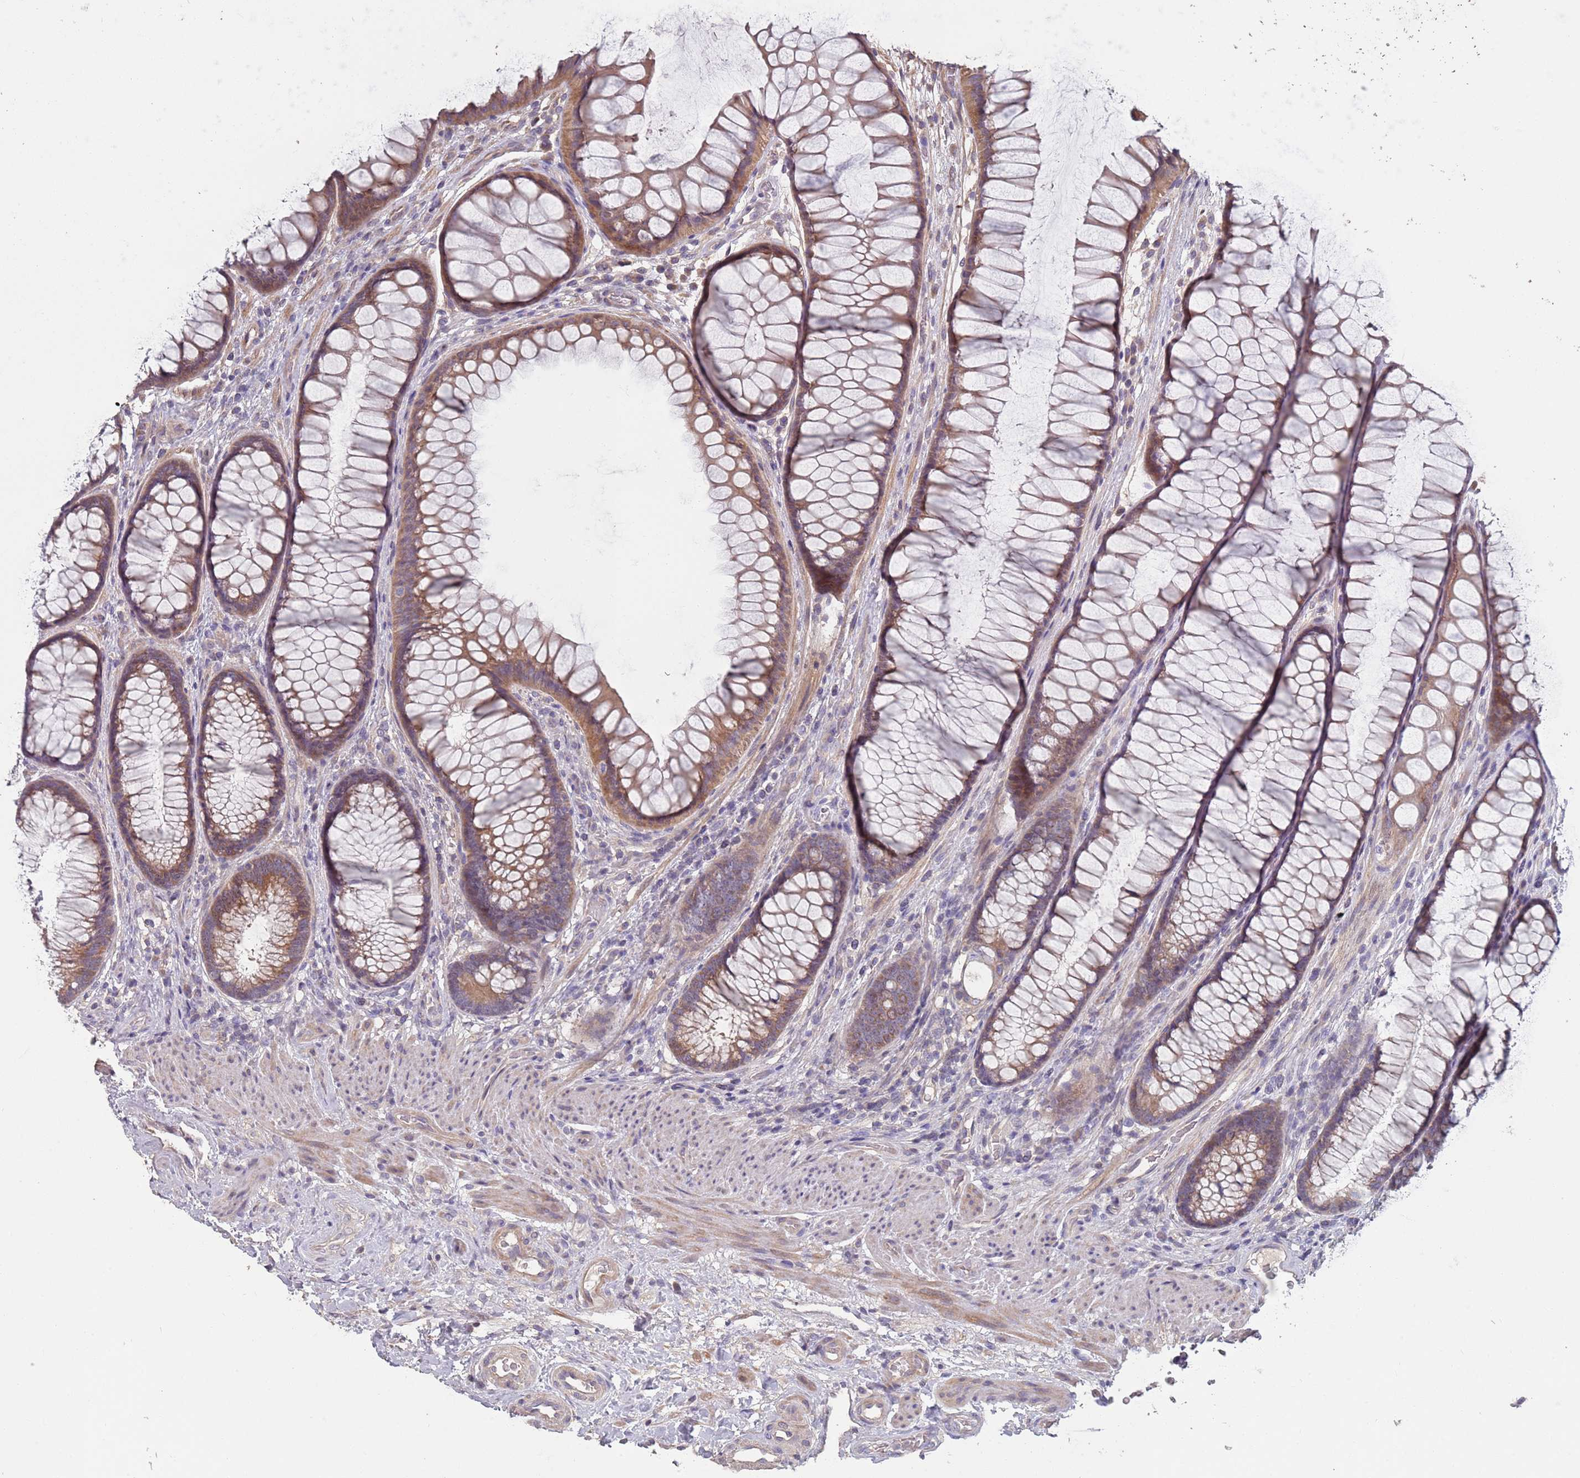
{"staining": {"intensity": "weak", "quantity": "25%-75%", "location": "cytoplasmic/membranous"}, "tissue": "colon", "cell_type": "Endothelial cells", "image_type": "normal", "snomed": [{"axis": "morphology", "description": "Normal tissue, NOS"}, {"axis": "topography", "description": "Colon"}], "caption": "The micrograph exhibits immunohistochemical staining of benign colon. There is weak cytoplasmic/membranous expression is present in about 25%-75% of endothelial cells. The protein is stained brown, and the nuclei are stained in blue (DAB IHC with brightfield microscopy, high magnification).", "gene": "MBD3L1", "patient": {"sex": "female", "age": 82}}